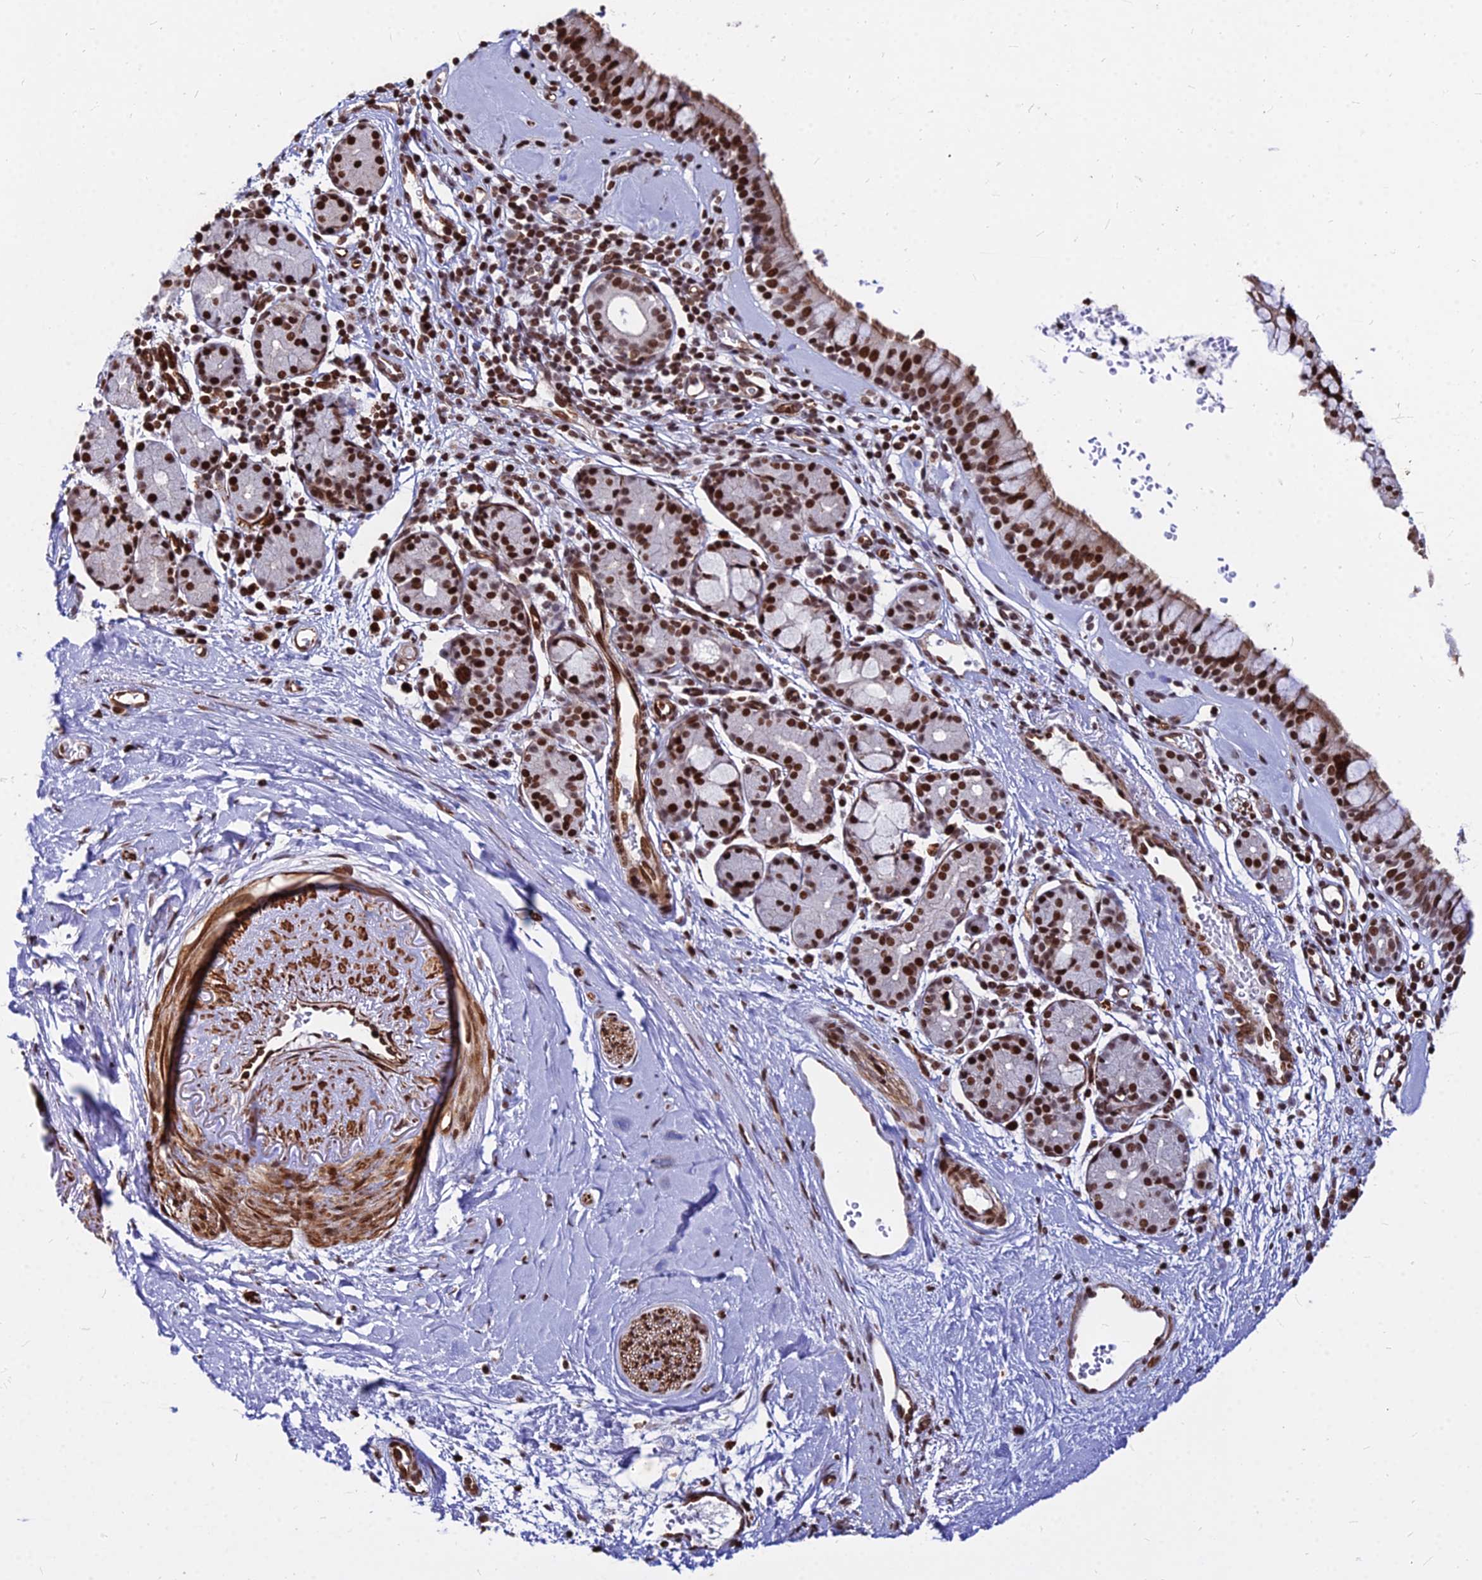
{"staining": {"intensity": "strong", "quantity": ">75%", "location": "cytoplasmic/membranous,nuclear"}, "tissue": "nasopharynx", "cell_type": "Respiratory epithelial cells", "image_type": "normal", "snomed": [{"axis": "morphology", "description": "Normal tissue, NOS"}, {"axis": "topography", "description": "Nasopharynx"}], "caption": "Nasopharynx stained with IHC reveals strong cytoplasmic/membranous,nuclear positivity in about >75% of respiratory epithelial cells.", "gene": "NYAP2", "patient": {"sex": "male", "age": 82}}